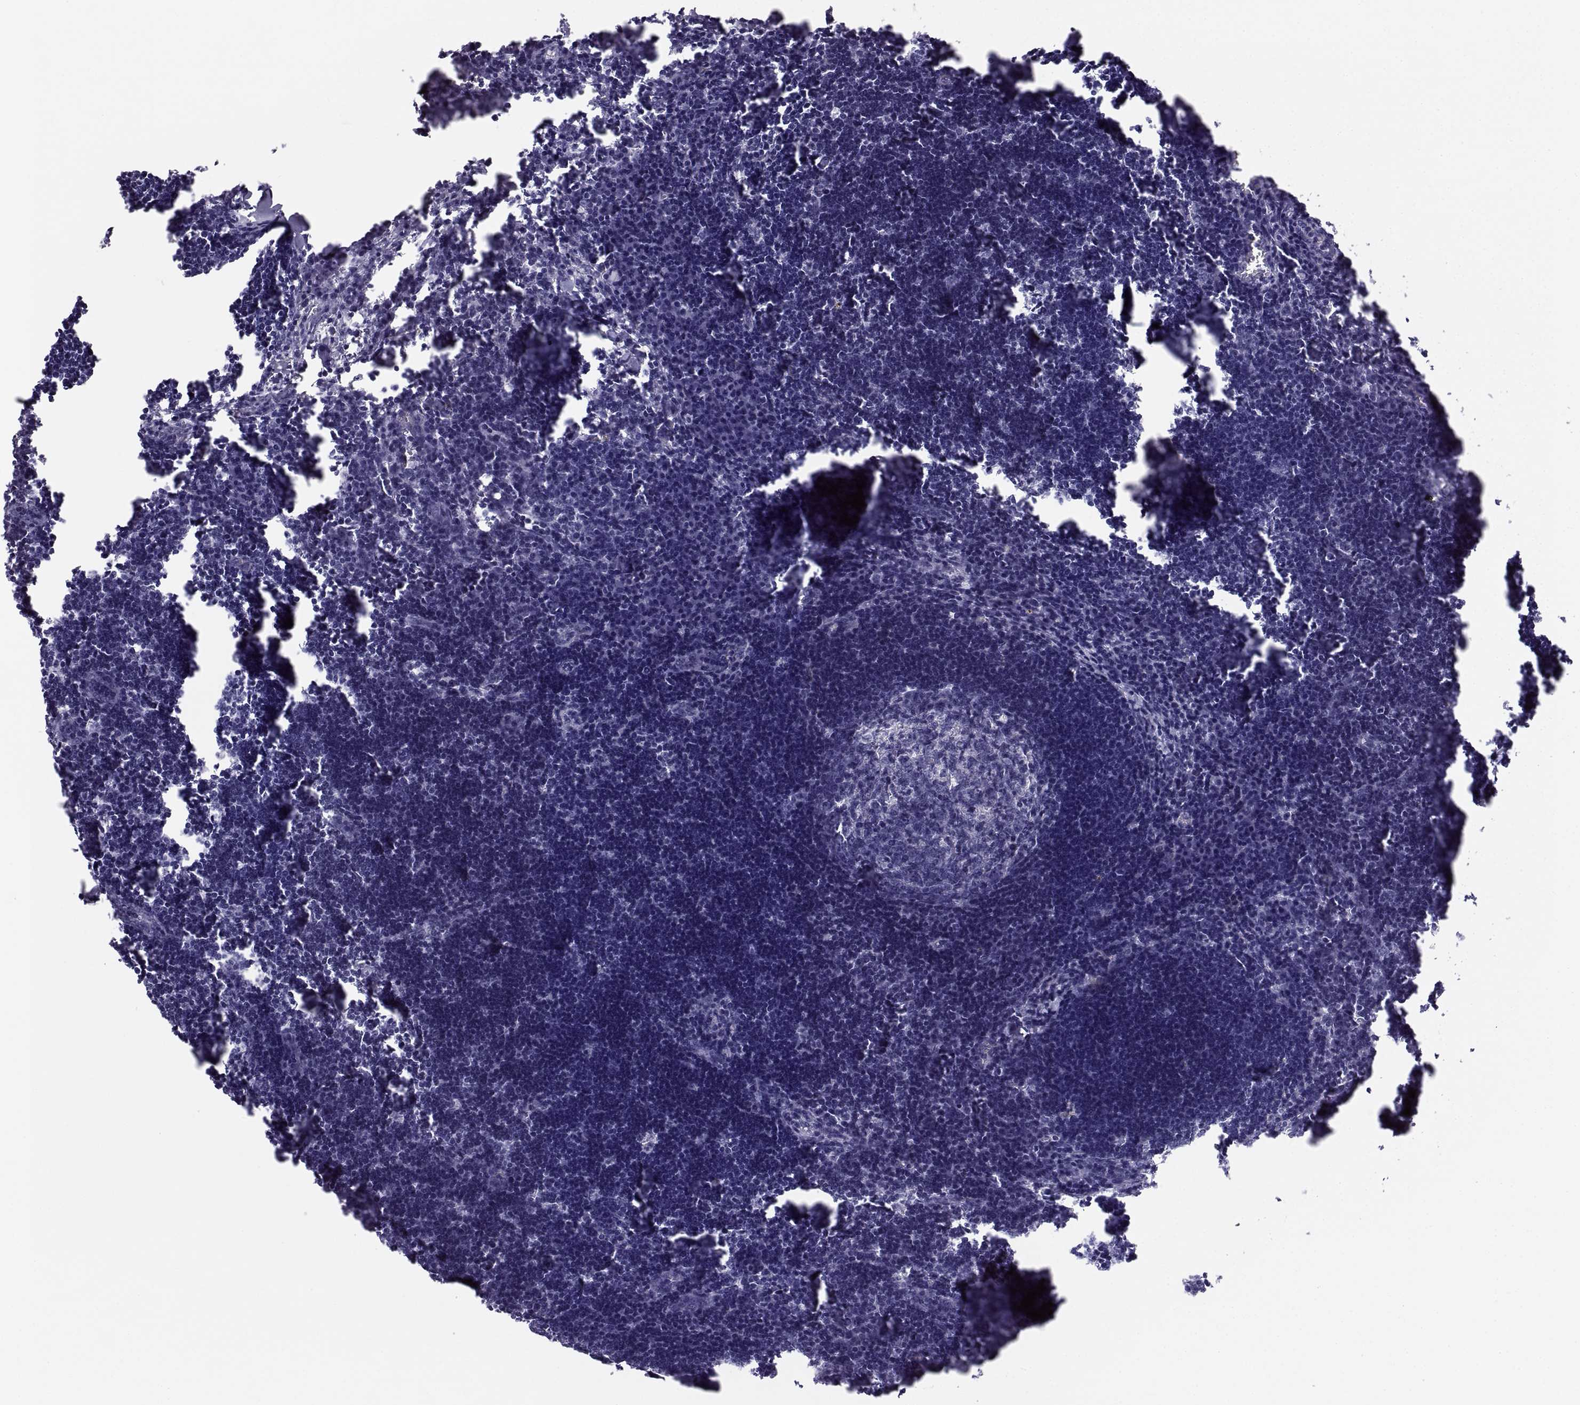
{"staining": {"intensity": "negative", "quantity": "none", "location": "none"}, "tissue": "lymph node", "cell_type": "Germinal center cells", "image_type": "normal", "snomed": [{"axis": "morphology", "description": "Normal tissue, NOS"}, {"axis": "topography", "description": "Lymph node"}], "caption": "Immunohistochemistry (IHC) micrograph of normal lymph node: human lymph node stained with DAB shows no significant protein positivity in germinal center cells. (DAB IHC with hematoxylin counter stain).", "gene": "PCSK1N", "patient": {"sex": "male", "age": 55}}